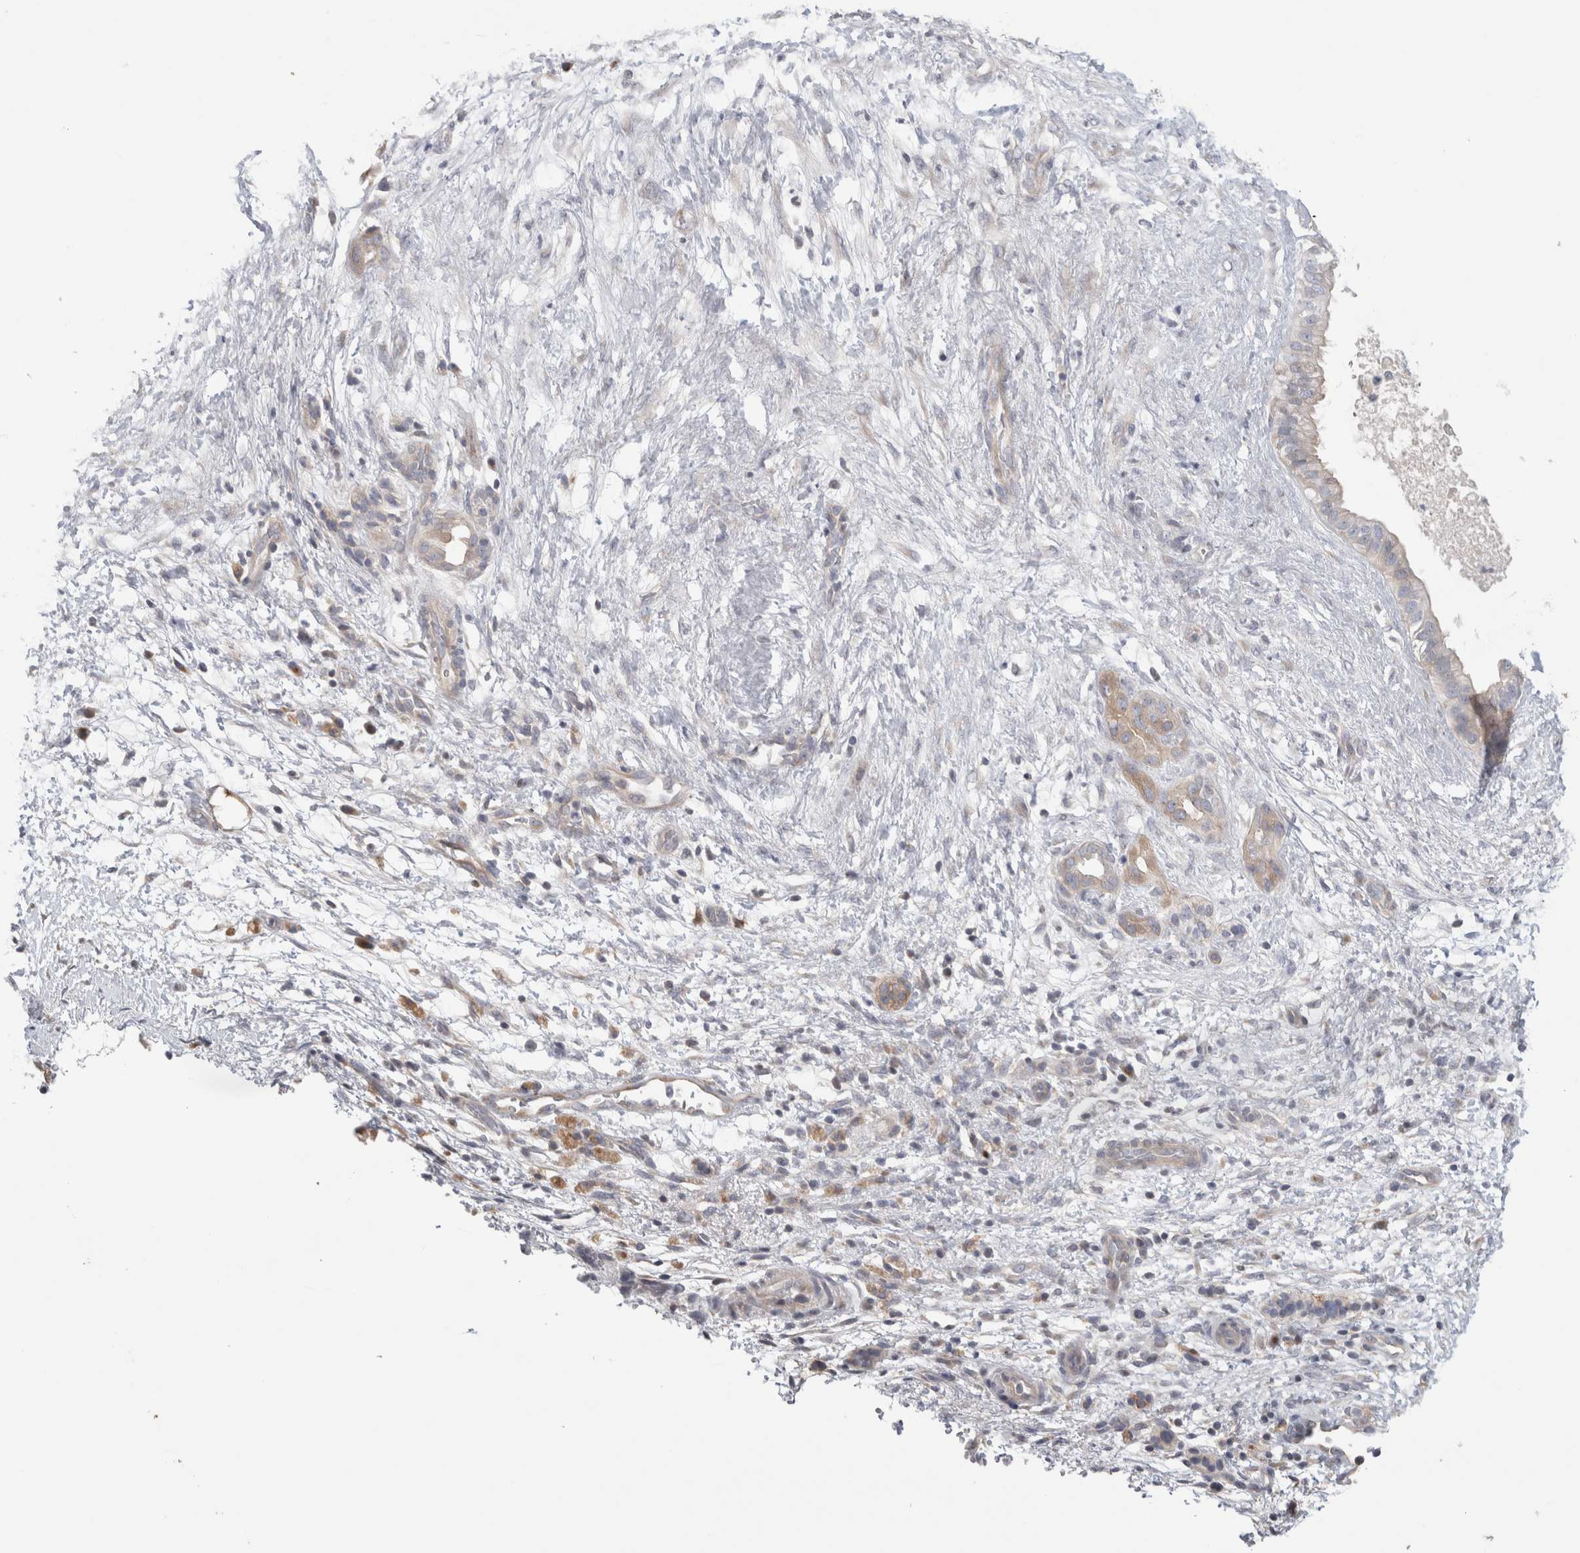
{"staining": {"intensity": "weak", "quantity": "<25%", "location": "cytoplasmic/membranous"}, "tissue": "pancreatic cancer", "cell_type": "Tumor cells", "image_type": "cancer", "snomed": [{"axis": "morphology", "description": "Adenocarcinoma, NOS"}, {"axis": "topography", "description": "Pancreas"}], "caption": "The image reveals no staining of tumor cells in pancreatic cancer (adenocarcinoma). (DAB (3,3'-diaminobenzidine) immunohistochemistry, high magnification).", "gene": "SYTL5", "patient": {"sex": "female", "age": 78}}